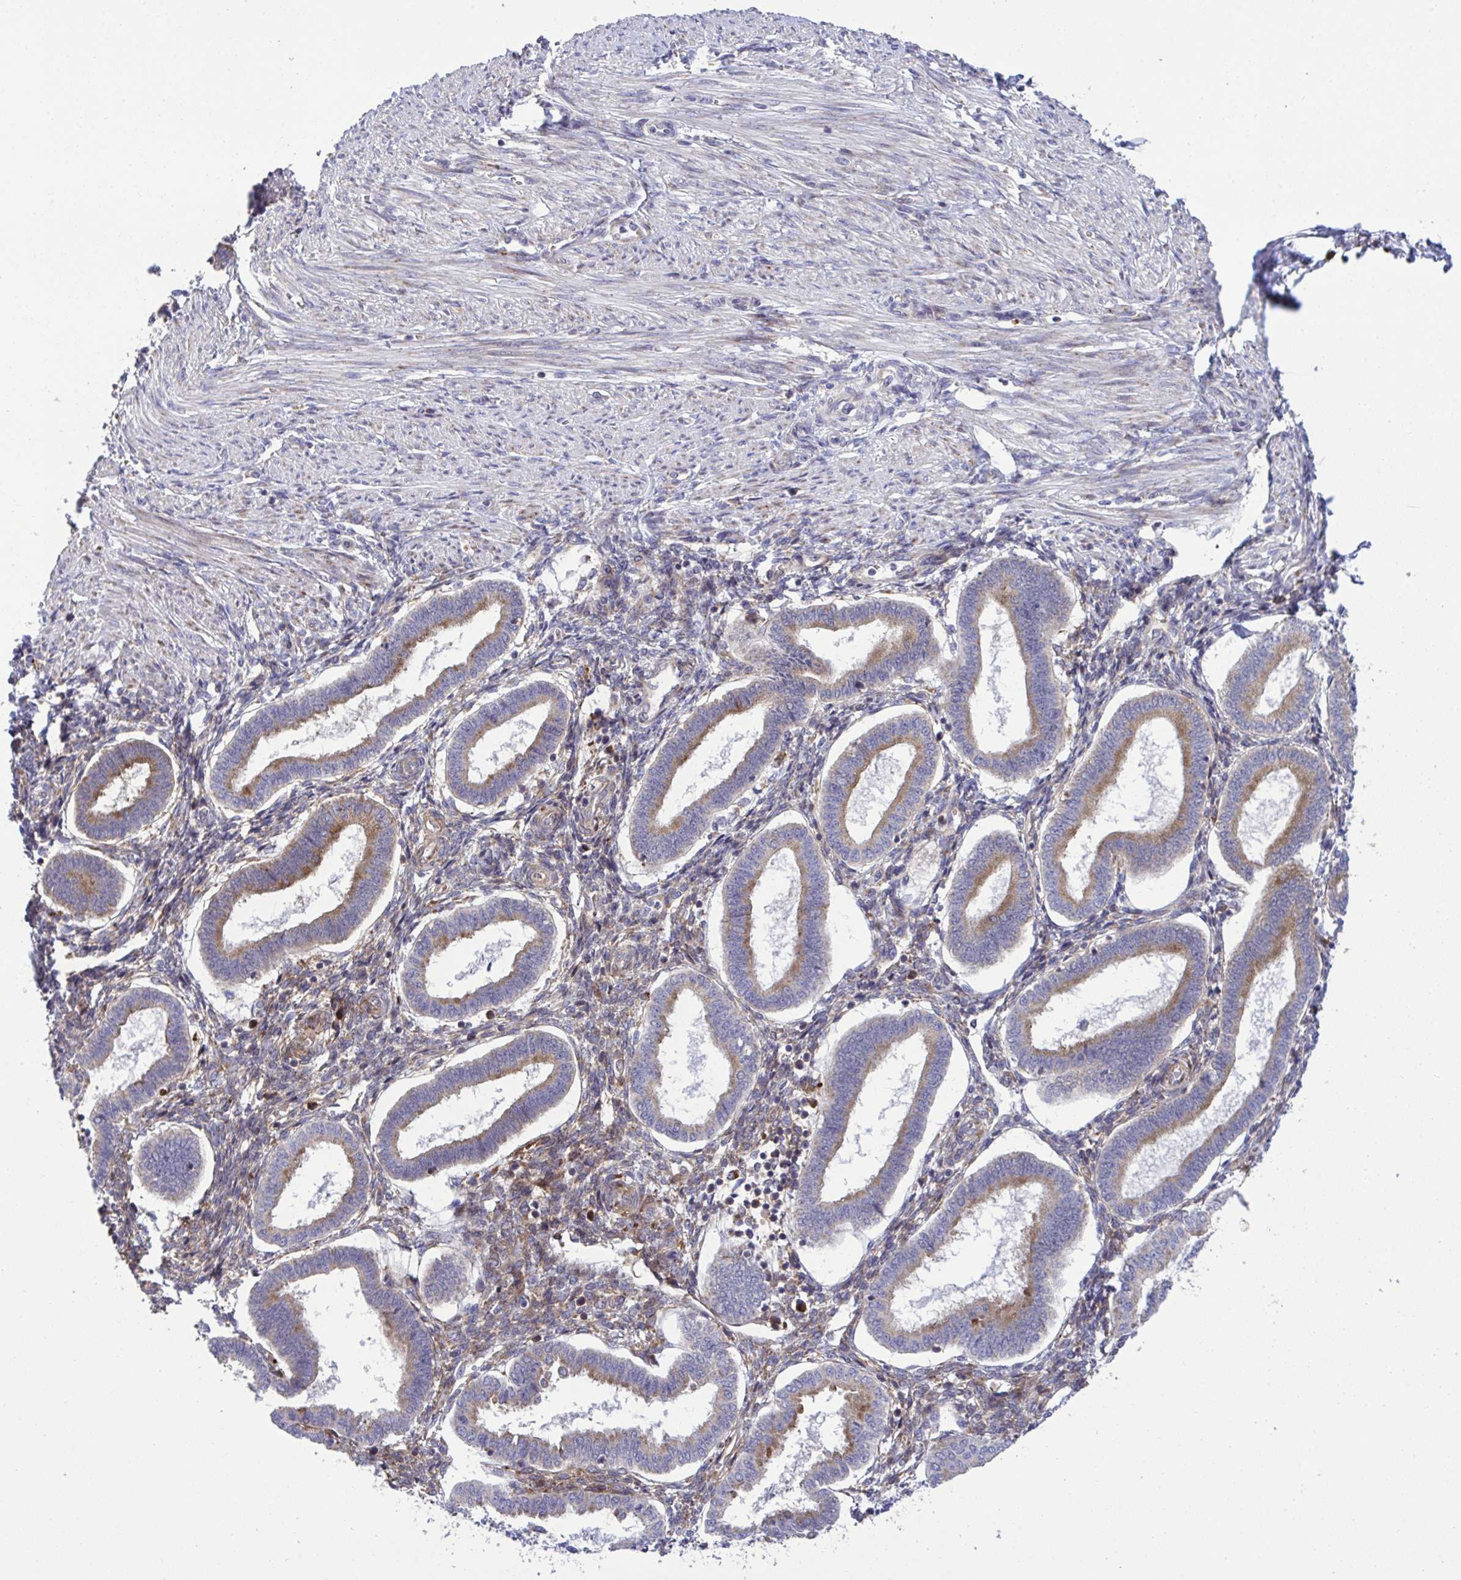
{"staining": {"intensity": "moderate", "quantity": "25%-75%", "location": "cytoplasmic/membranous"}, "tissue": "endometrium", "cell_type": "Cells in endometrial stroma", "image_type": "normal", "snomed": [{"axis": "morphology", "description": "Normal tissue, NOS"}, {"axis": "topography", "description": "Endometrium"}], "caption": "The photomicrograph demonstrates immunohistochemical staining of benign endometrium. There is moderate cytoplasmic/membranous expression is appreciated in about 25%-75% of cells in endometrial stroma. The protein of interest is shown in brown color, while the nuclei are stained blue.", "gene": "RPS15", "patient": {"sex": "female", "age": 24}}